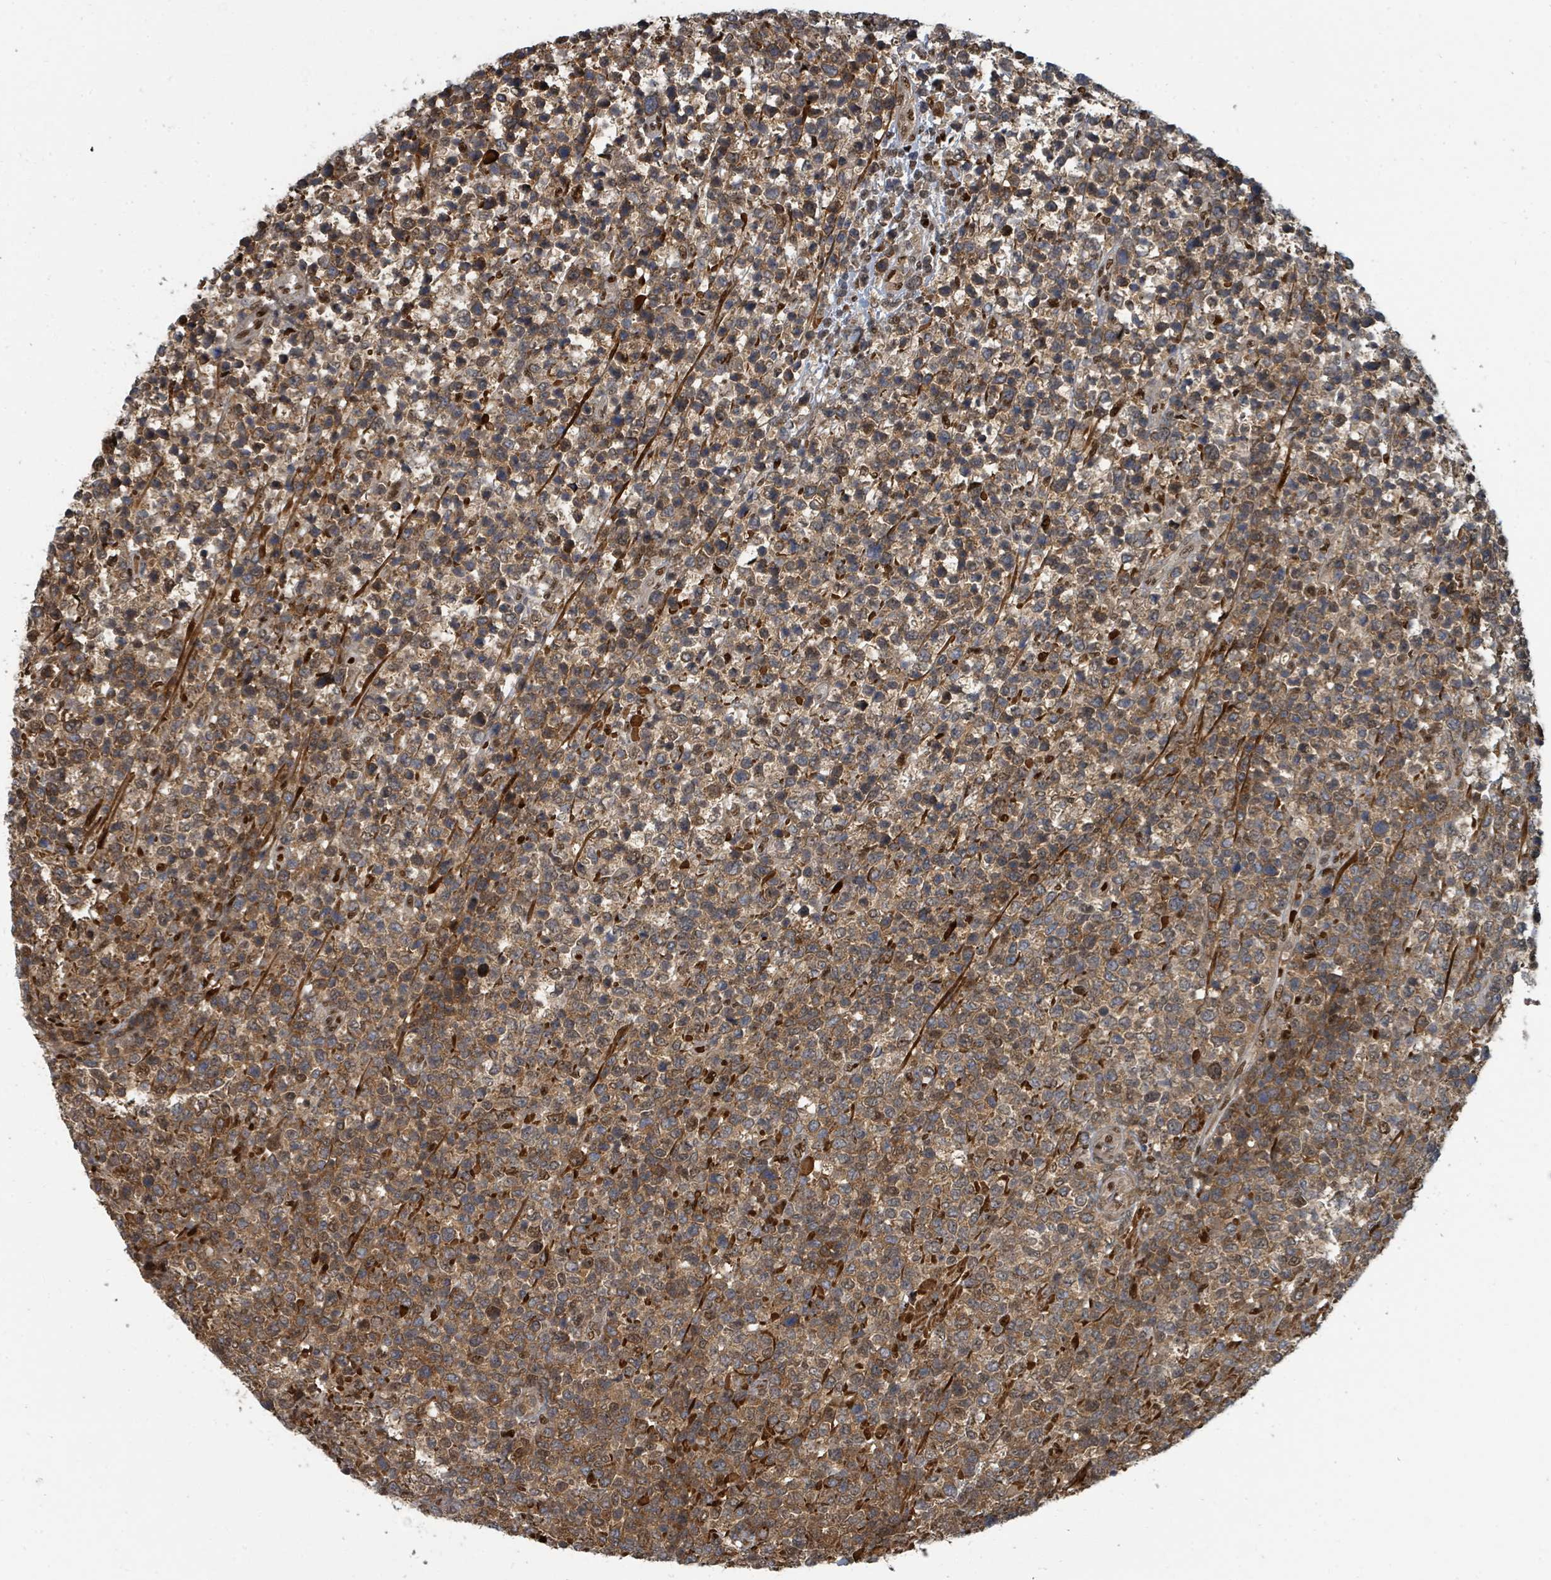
{"staining": {"intensity": "moderate", "quantity": ">75%", "location": "cytoplasmic/membranous"}, "tissue": "lymphoma", "cell_type": "Tumor cells", "image_type": "cancer", "snomed": [{"axis": "morphology", "description": "Malignant lymphoma, non-Hodgkin's type, High grade"}, {"axis": "topography", "description": "Soft tissue"}], "caption": "DAB immunohistochemical staining of lymphoma exhibits moderate cytoplasmic/membranous protein staining in about >75% of tumor cells.", "gene": "TRDMT1", "patient": {"sex": "female", "age": 56}}